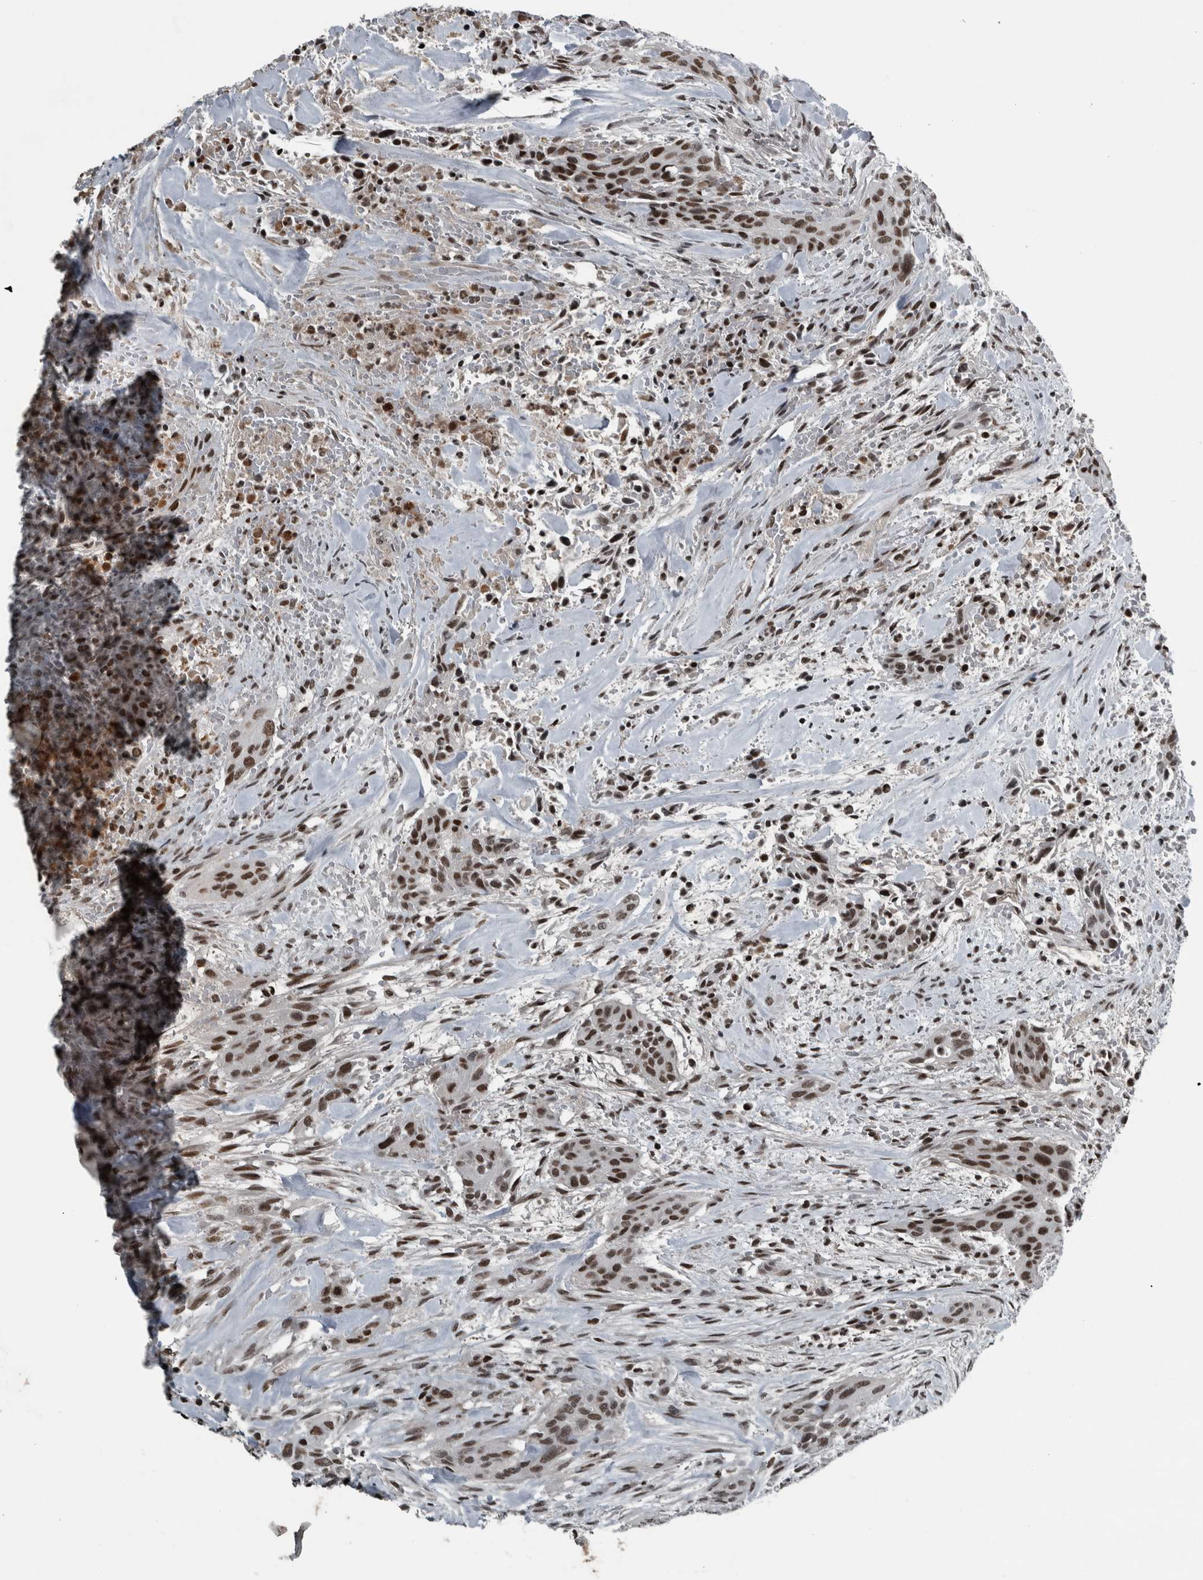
{"staining": {"intensity": "strong", "quantity": ">75%", "location": "nuclear"}, "tissue": "urothelial cancer", "cell_type": "Tumor cells", "image_type": "cancer", "snomed": [{"axis": "morphology", "description": "Urothelial carcinoma, High grade"}, {"axis": "topography", "description": "Urinary bladder"}], "caption": "A micrograph showing strong nuclear staining in approximately >75% of tumor cells in high-grade urothelial carcinoma, as visualized by brown immunohistochemical staining.", "gene": "UNC50", "patient": {"sex": "male", "age": 35}}